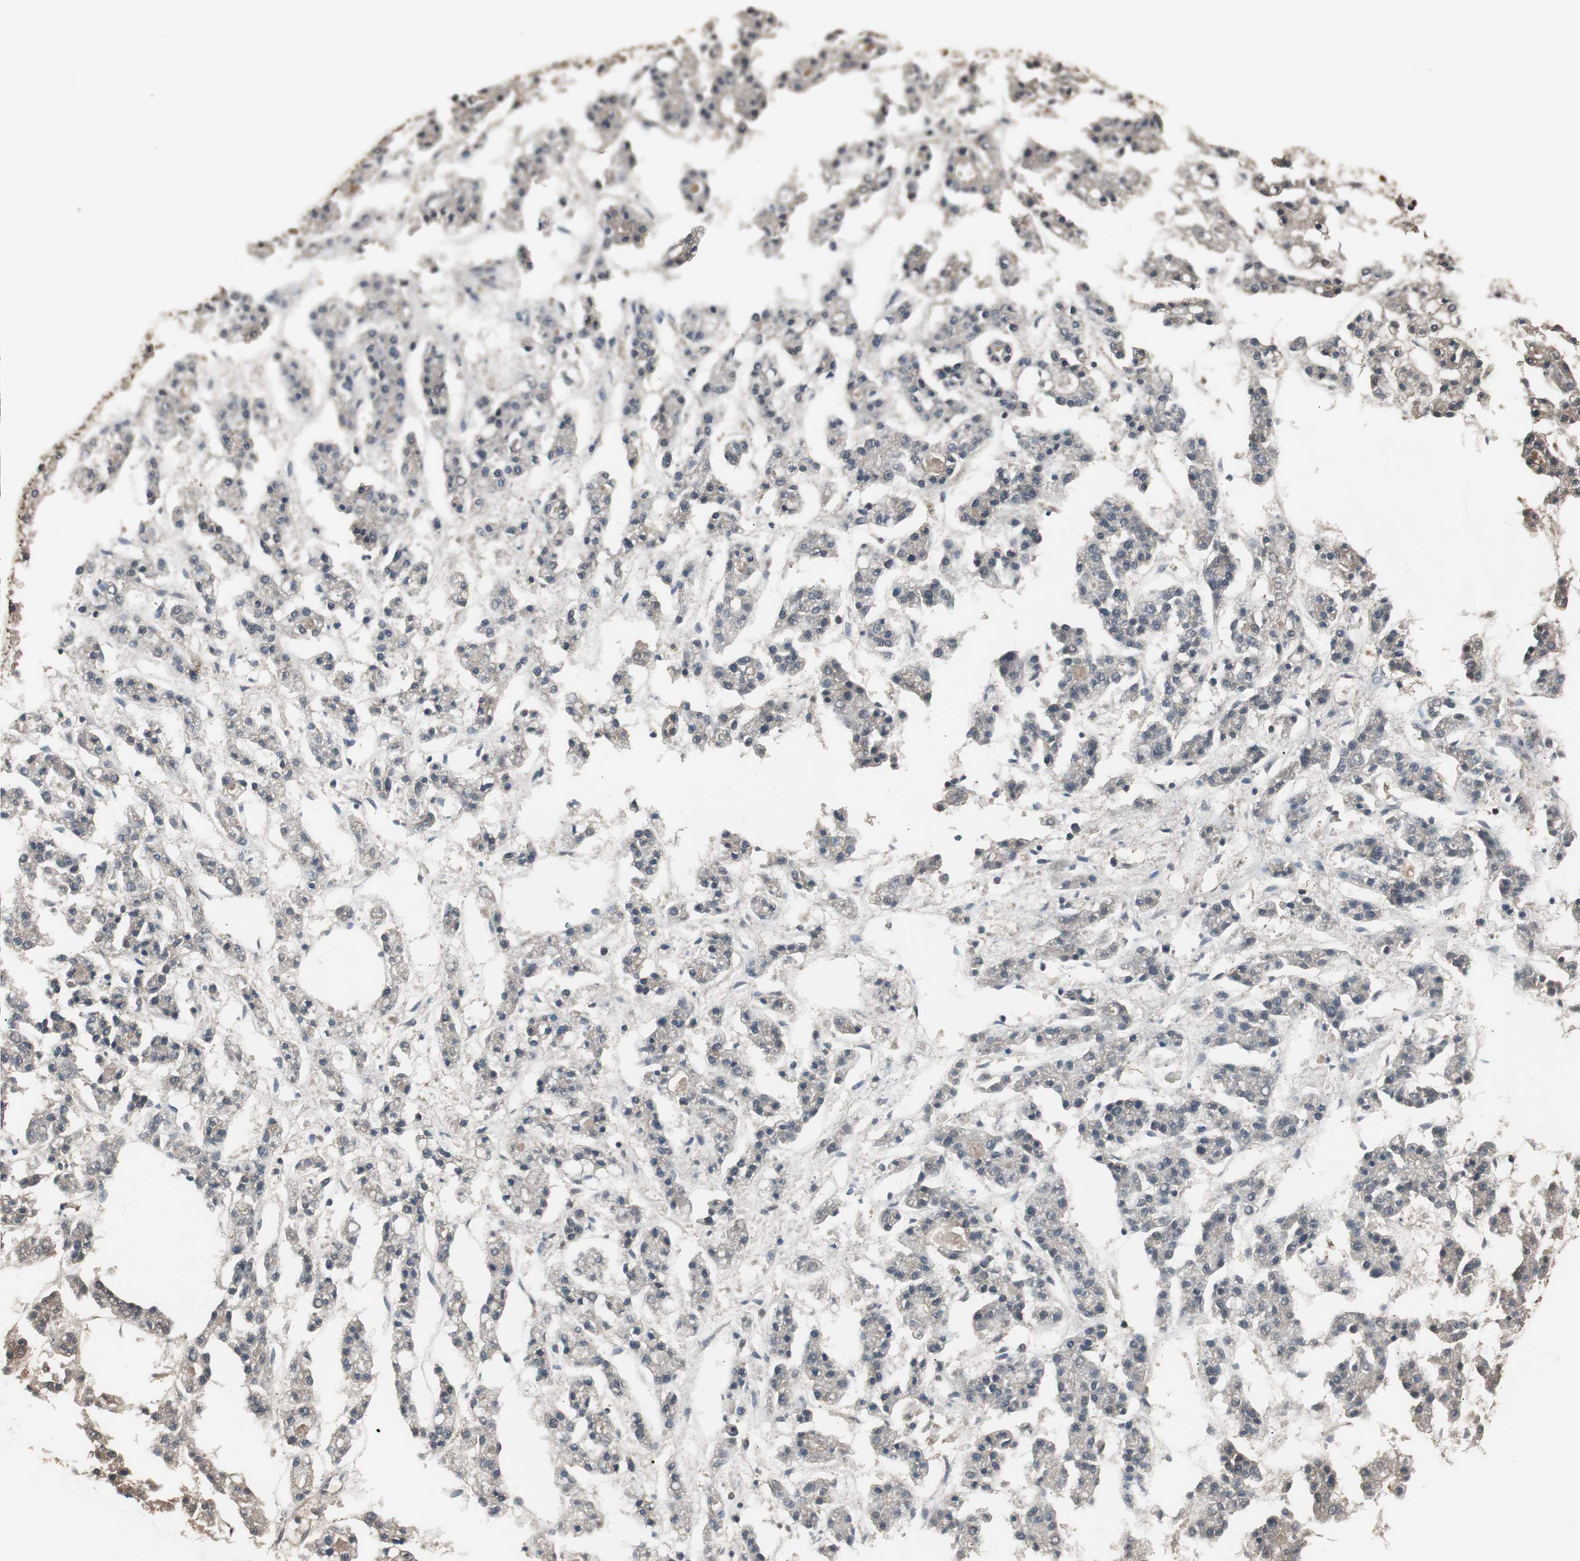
{"staining": {"intensity": "negative", "quantity": "none", "location": "none"}, "tissue": "liver cancer", "cell_type": "Tumor cells", "image_type": "cancer", "snomed": [{"axis": "morphology", "description": "Carcinoma, Hepatocellular, NOS"}, {"axis": "topography", "description": "Liver"}], "caption": "Immunohistochemistry (IHC) image of human liver hepatocellular carcinoma stained for a protein (brown), which displays no positivity in tumor cells. The staining was performed using DAB (3,3'-diaminobenzidine) to visualize the protein expression in brown, while the nuclei were stained in blue with hematoxylin (Magnification: 20x).", "gene": "CAPNS1", "patient": {"sex": "male", "age": 70}}